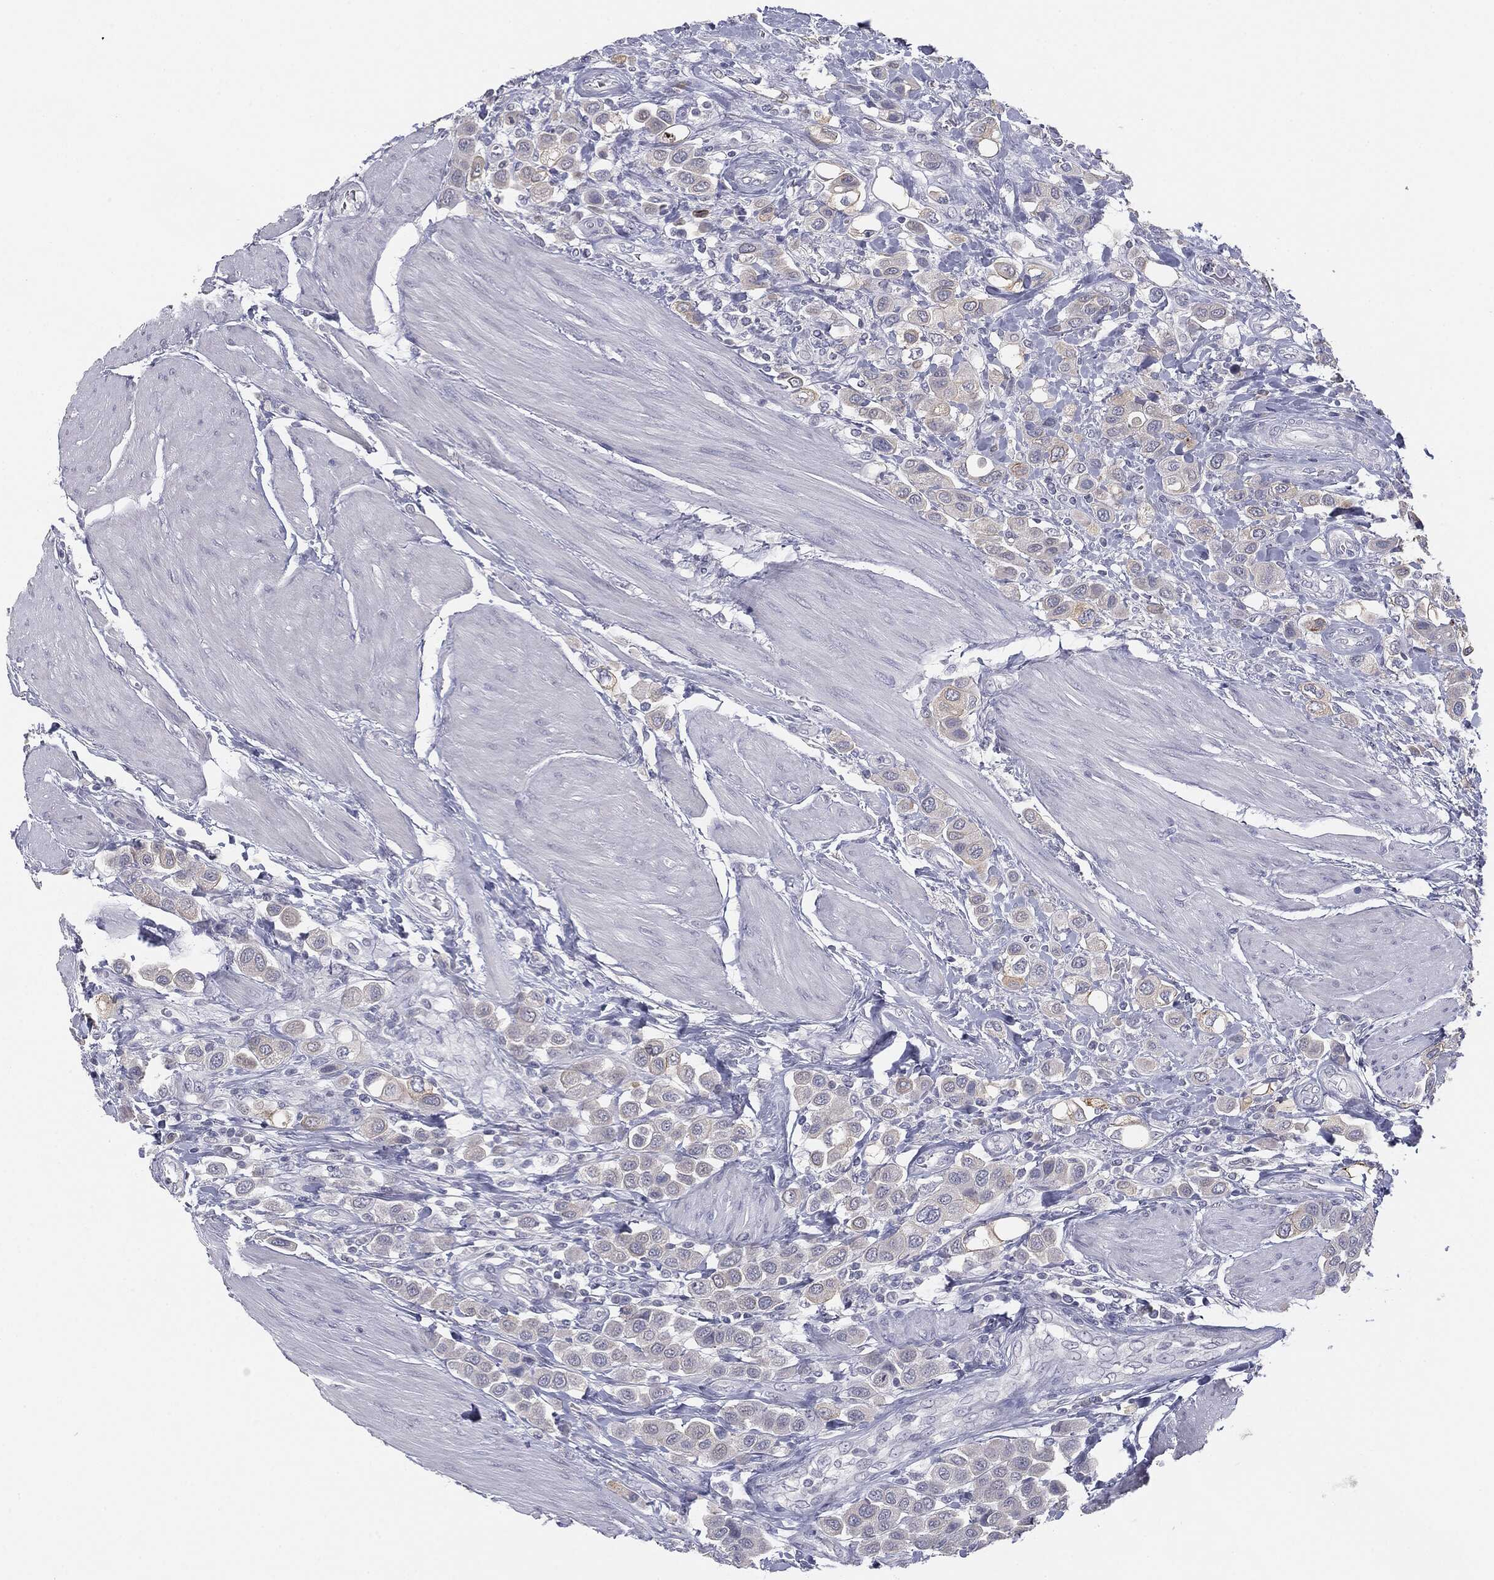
{"staining": {"intensity": "negative", "quantity": "none", "location": "none"}, "tissue": "urothelial cancer", "cell_type": "Tumor cells", "image_type": "cancer", "snomed": [{"axis": "morphology", "description": "Urothelial carcinoma, High grade"}, {"axis": "topography", "description": "Urinary bladder"}], "caption": "Immunohistochemistry (IHC) micrograph of neoplastic tissue: human high-grade urothelial carcinoma stained with DAB demonstrates no significant protein staining in tumor cells.", "gene": "MUC1", "patient": {"sex": "male", "age": 50}}